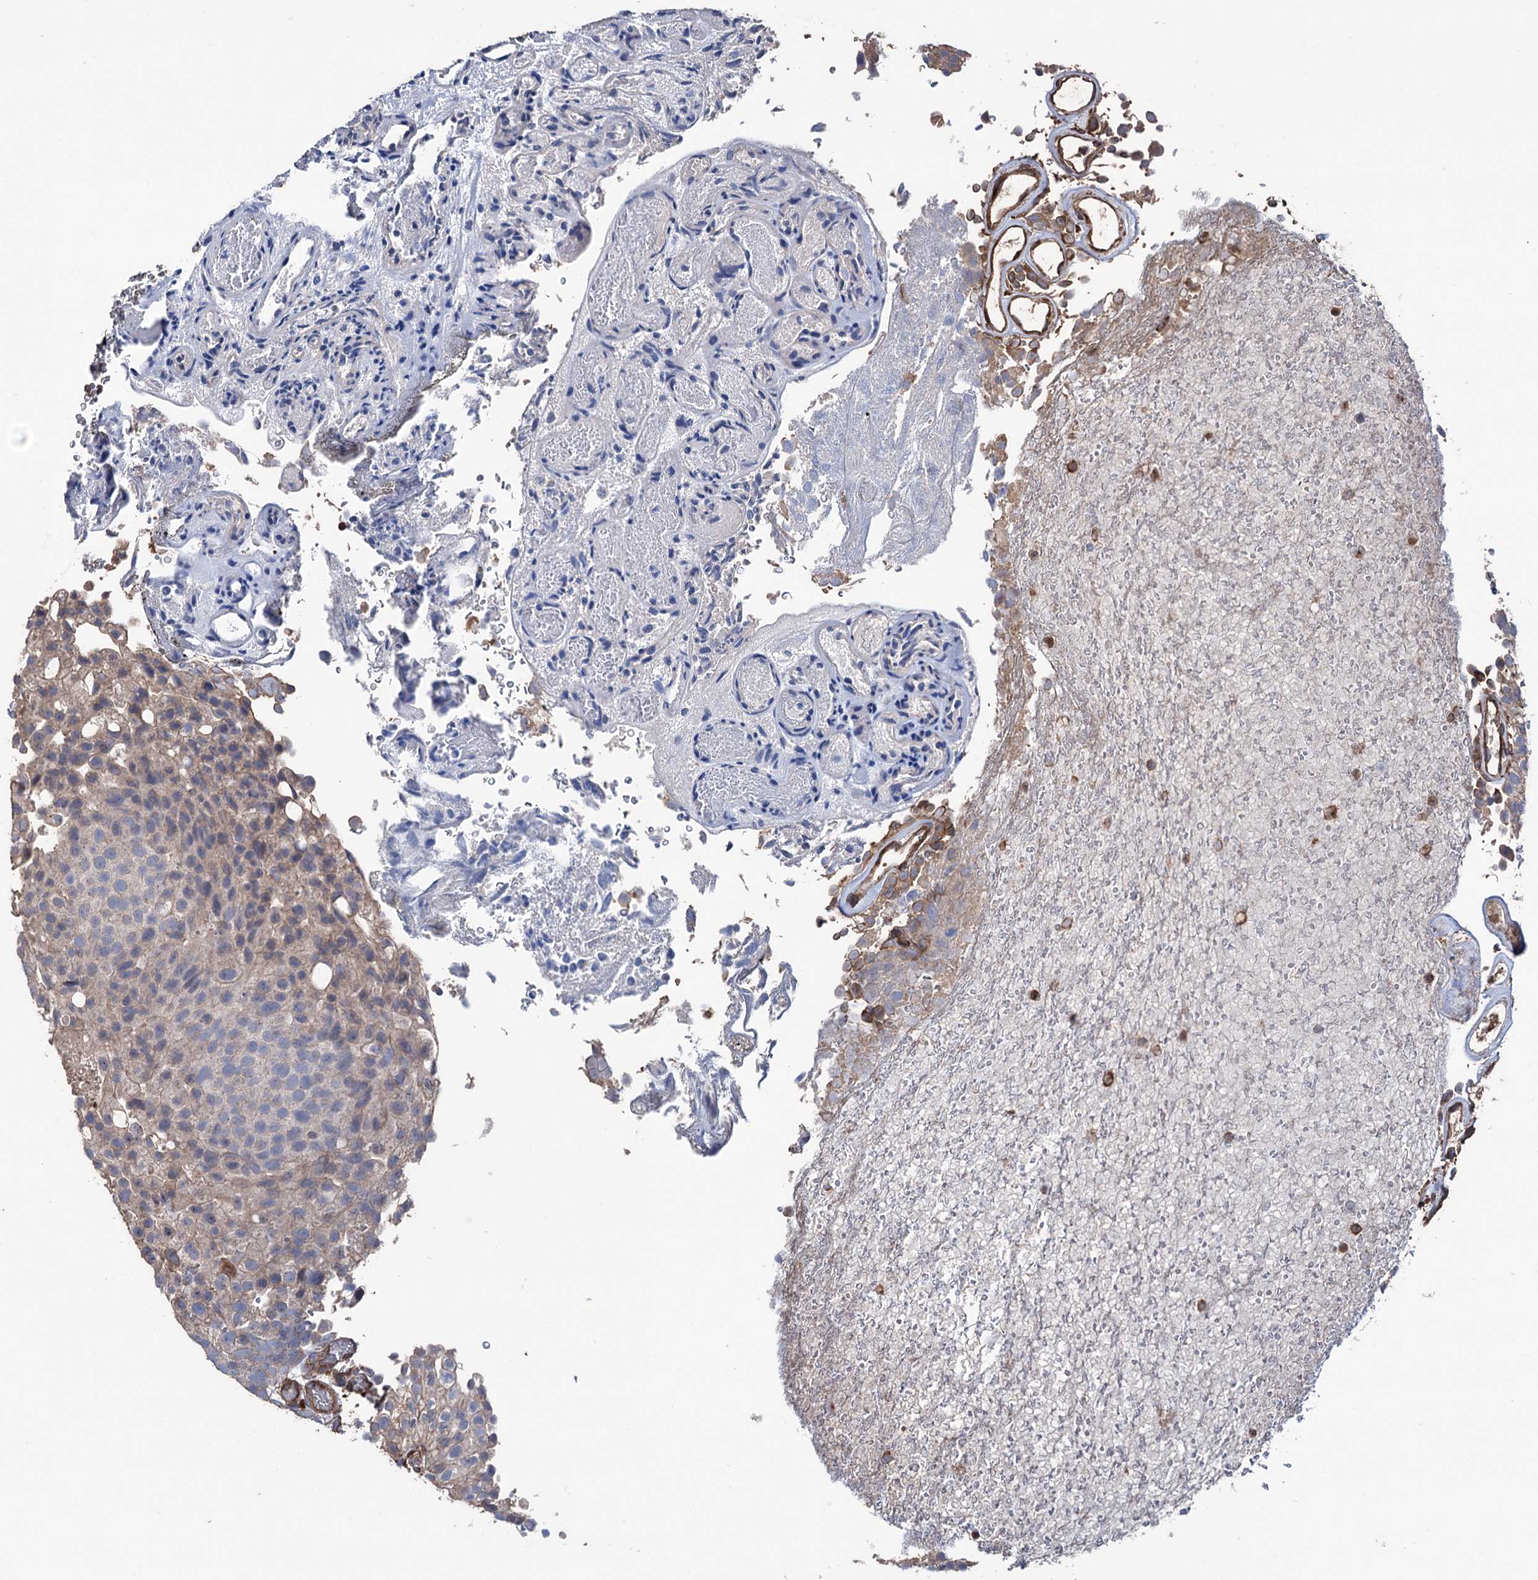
{"staining": {"intensity": "weak", "quantity": "25%-75%", "location": "cytoplasmic/membranous"}, "tissue": "urothelial cancer", "cell_type": "Tumor cells", "image_type": "cancer", "snomed": [{"axis": "morphology", "description": "Urothelial carcinoma, Low grade"}, {"axis": "topography", "description": "Urinary bladder"}], "caption": "A histopathology image of urothelial cancer stained for a protein exhibits weak cytoplasmic/membranous brown staining in tumor cells.", "gene": "STING1", "patient": {"sex": "male", "age": 78}}